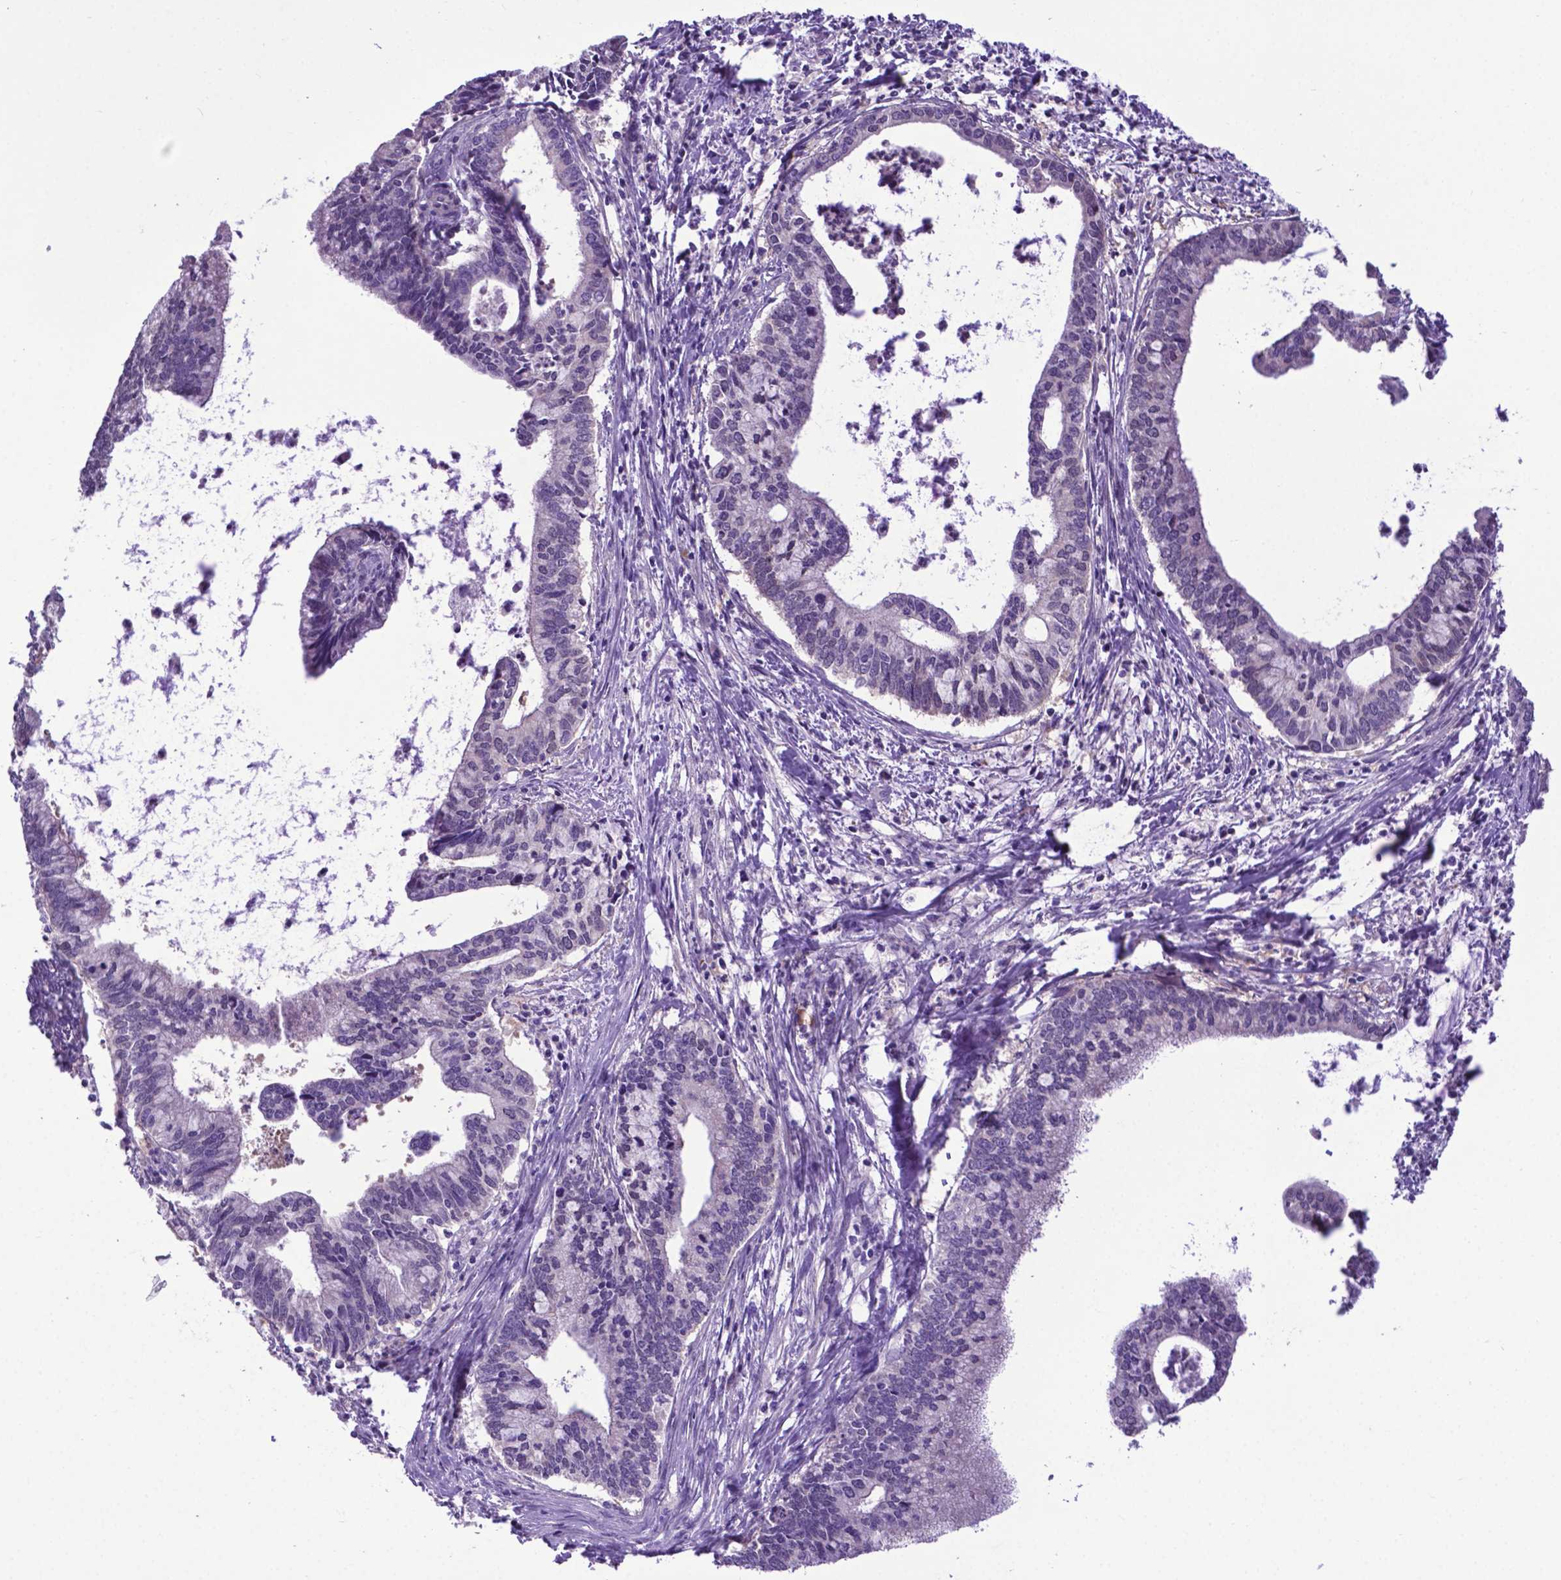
{"staining": {"intensity": "negative", "quantity": "none", "location": "none"}, "tissue": "cervical cancer", "cell_type": "Tumor cells", "image_type": "cancer", "snomed": [{"axis": "morphology", "description": "Adenocarcinoma, NOS"}, {"axis": "topography", "description": "Cervix"}], "caption": "Adenocarcinoma (cervical) stained for a protein using immunohistochemistry shows no expression tumor cells.", "gene": "ADRA2B", "patient": {"sex": "female", "age": 42}}